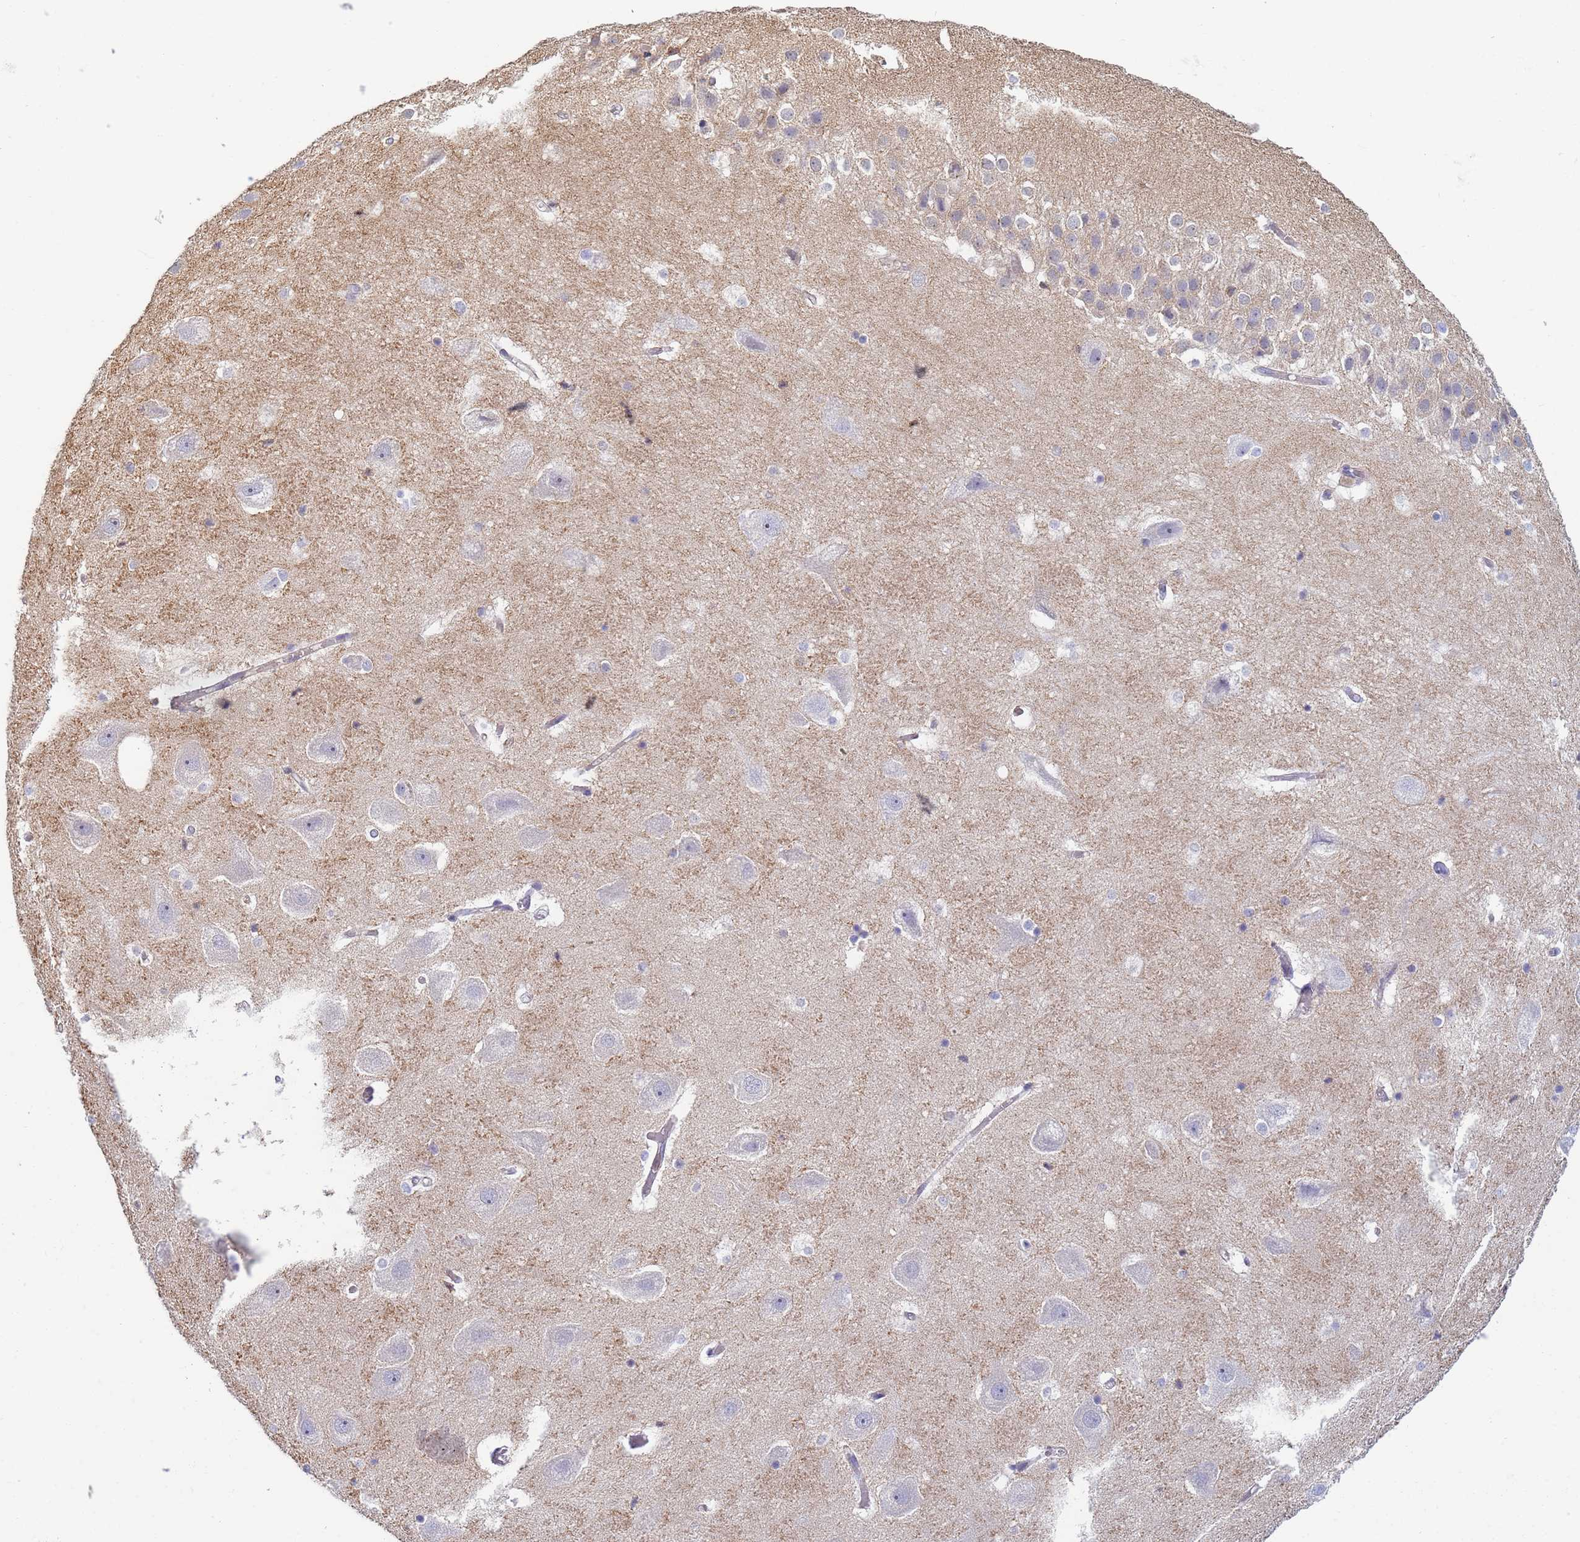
{"staining": {"intensity": "negative", "quantity": "none", "location": "none"}, "tissue": "hippocampus", "cell_type": "Glial cells", "image_type": "normal", "snomed": [{"axis": "morphology", "description": "Normal tissue, NOS"}, {"axis": "topography", "description": "Hippocampus"}], "caption": "Glial cells show no significant protein positivity in benign hippocampus.", "gene": "ZNG1A", "patient": {"sex": "female", "age": 52}}